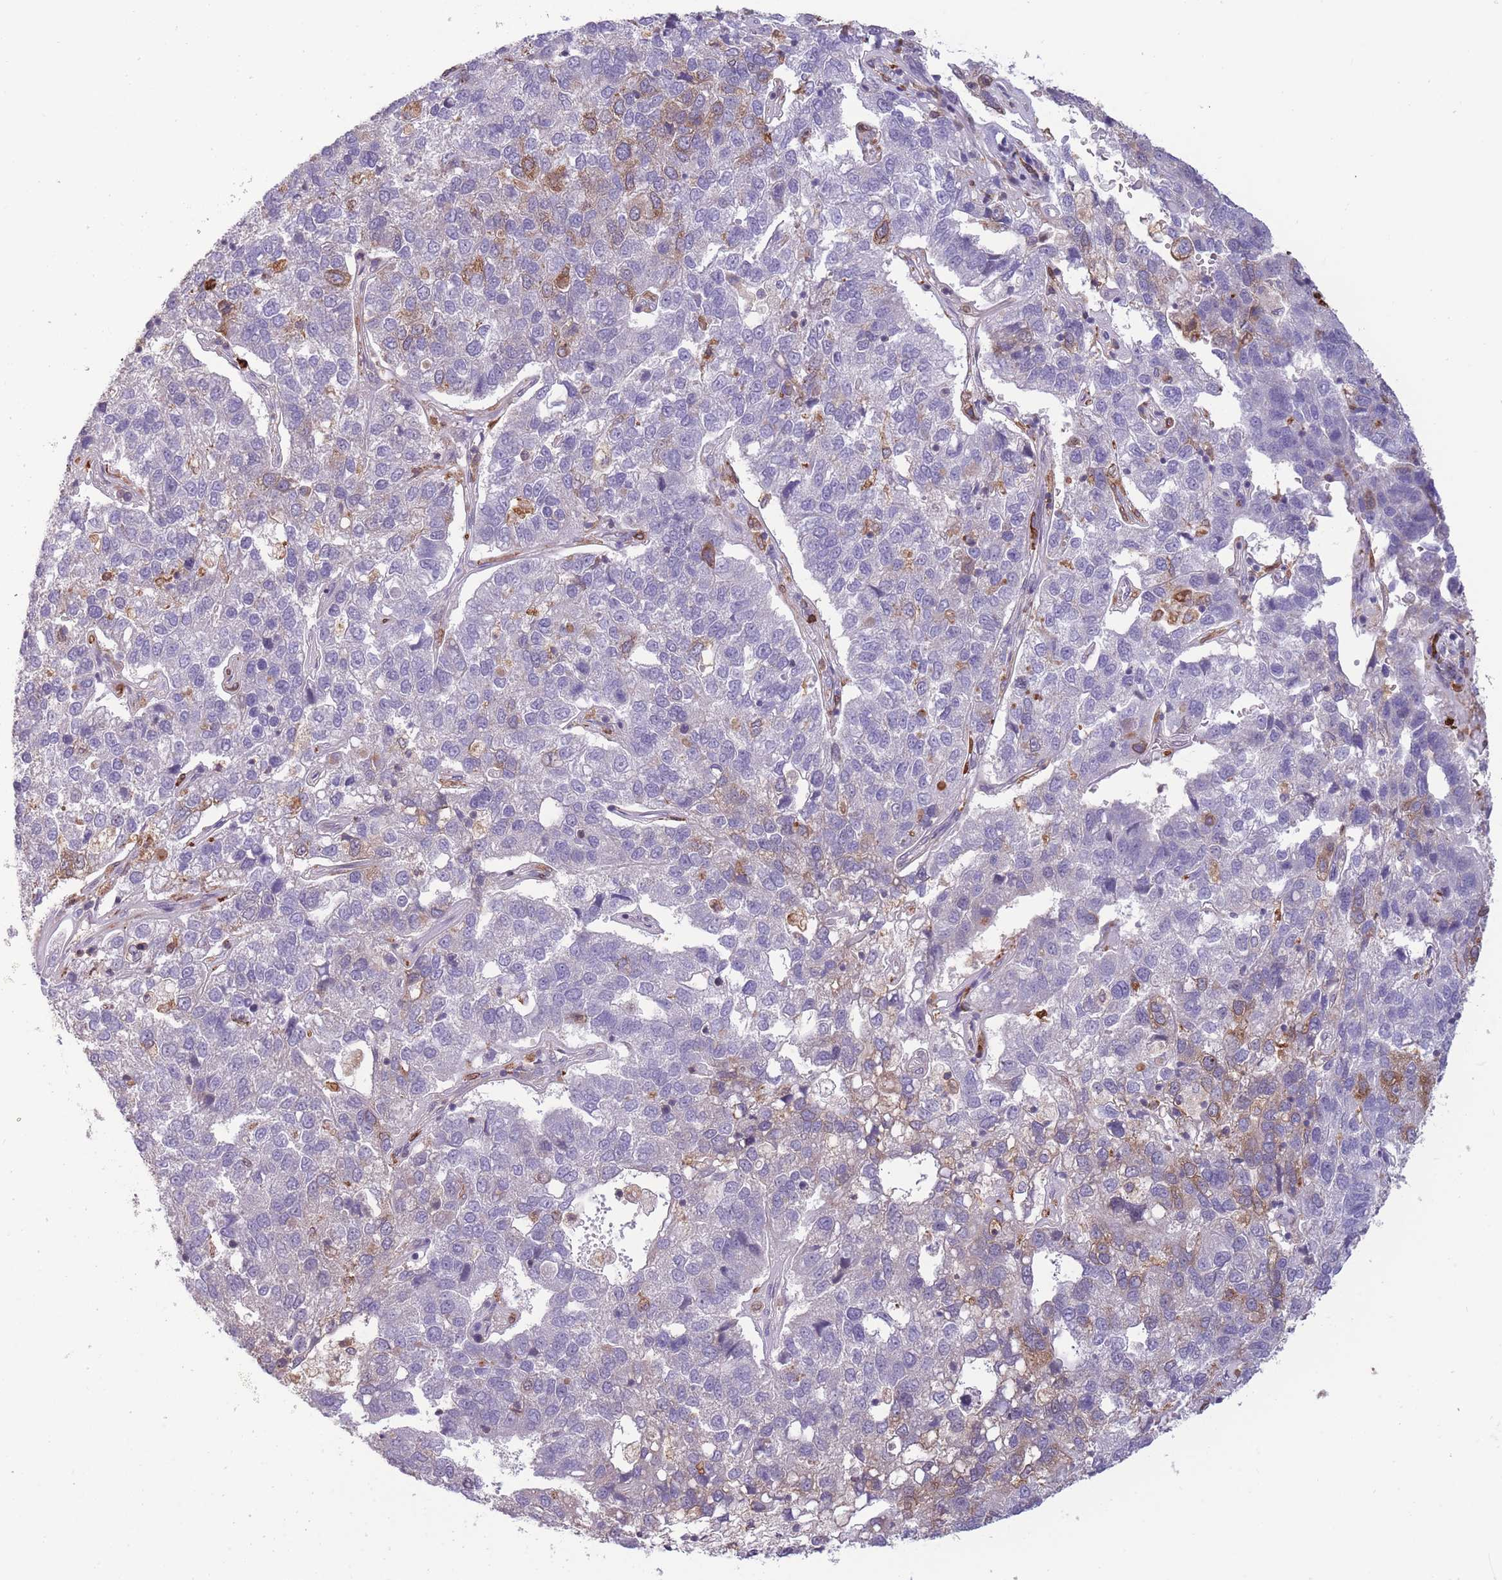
{"staining": {"intensity": "negative", "quantity": "none", "location": "none"}, "tissue": "pancreatic cancer", "cell_type": "Tumor cells", "image_type": "cancer", "snomed": [{"axis": "morphology", "description": "Adenocarcinoma, NOS"}, {"axis": "topography", "description": "Pancreas"}], "caption": "Adenocarcinoma (pancreatic) stained for a protein using immunohistochemistry (IHC) shows no staining tumor cells.", "gene": "TMEM121", "patient": {"sex": "female", "age": 61}}